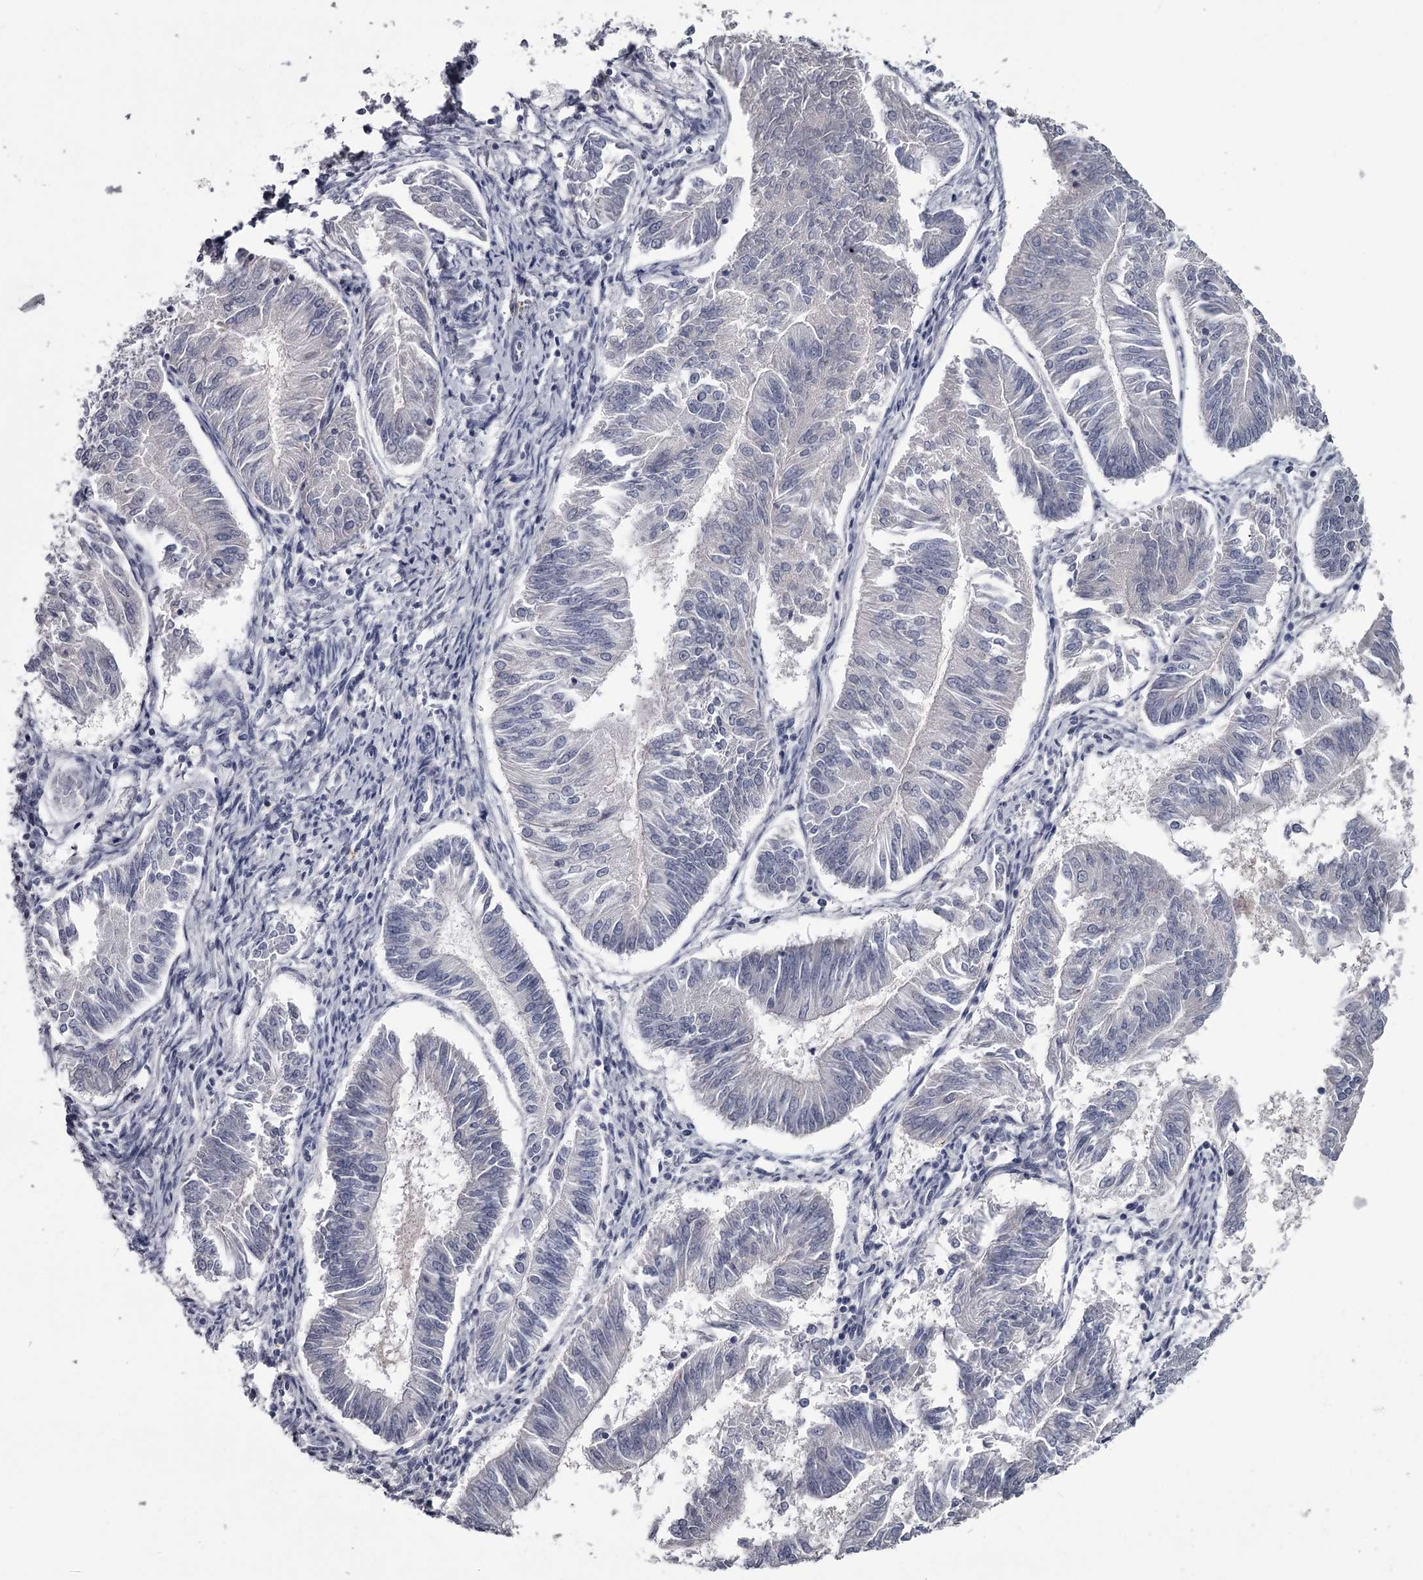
{"staining": {"intensity": "negative", "quantity": "none", "location": "none"}, "tissue": "endometrial cancer", "cell_type": "Tumor cells", "image_type": "cancer", "snomed": [{"axis": "morphology", "description": "Adenocarcinoma, NOS"}, {"axis": "topography", "description": "Endometrium"}], "caption": "DAB immunohistochemical staining of adenocarcinoma (endometrial) demonstrates no significant staining in tumor cells.", "gene": "DAO", "patient": {"sex": "female", "age": 58}}